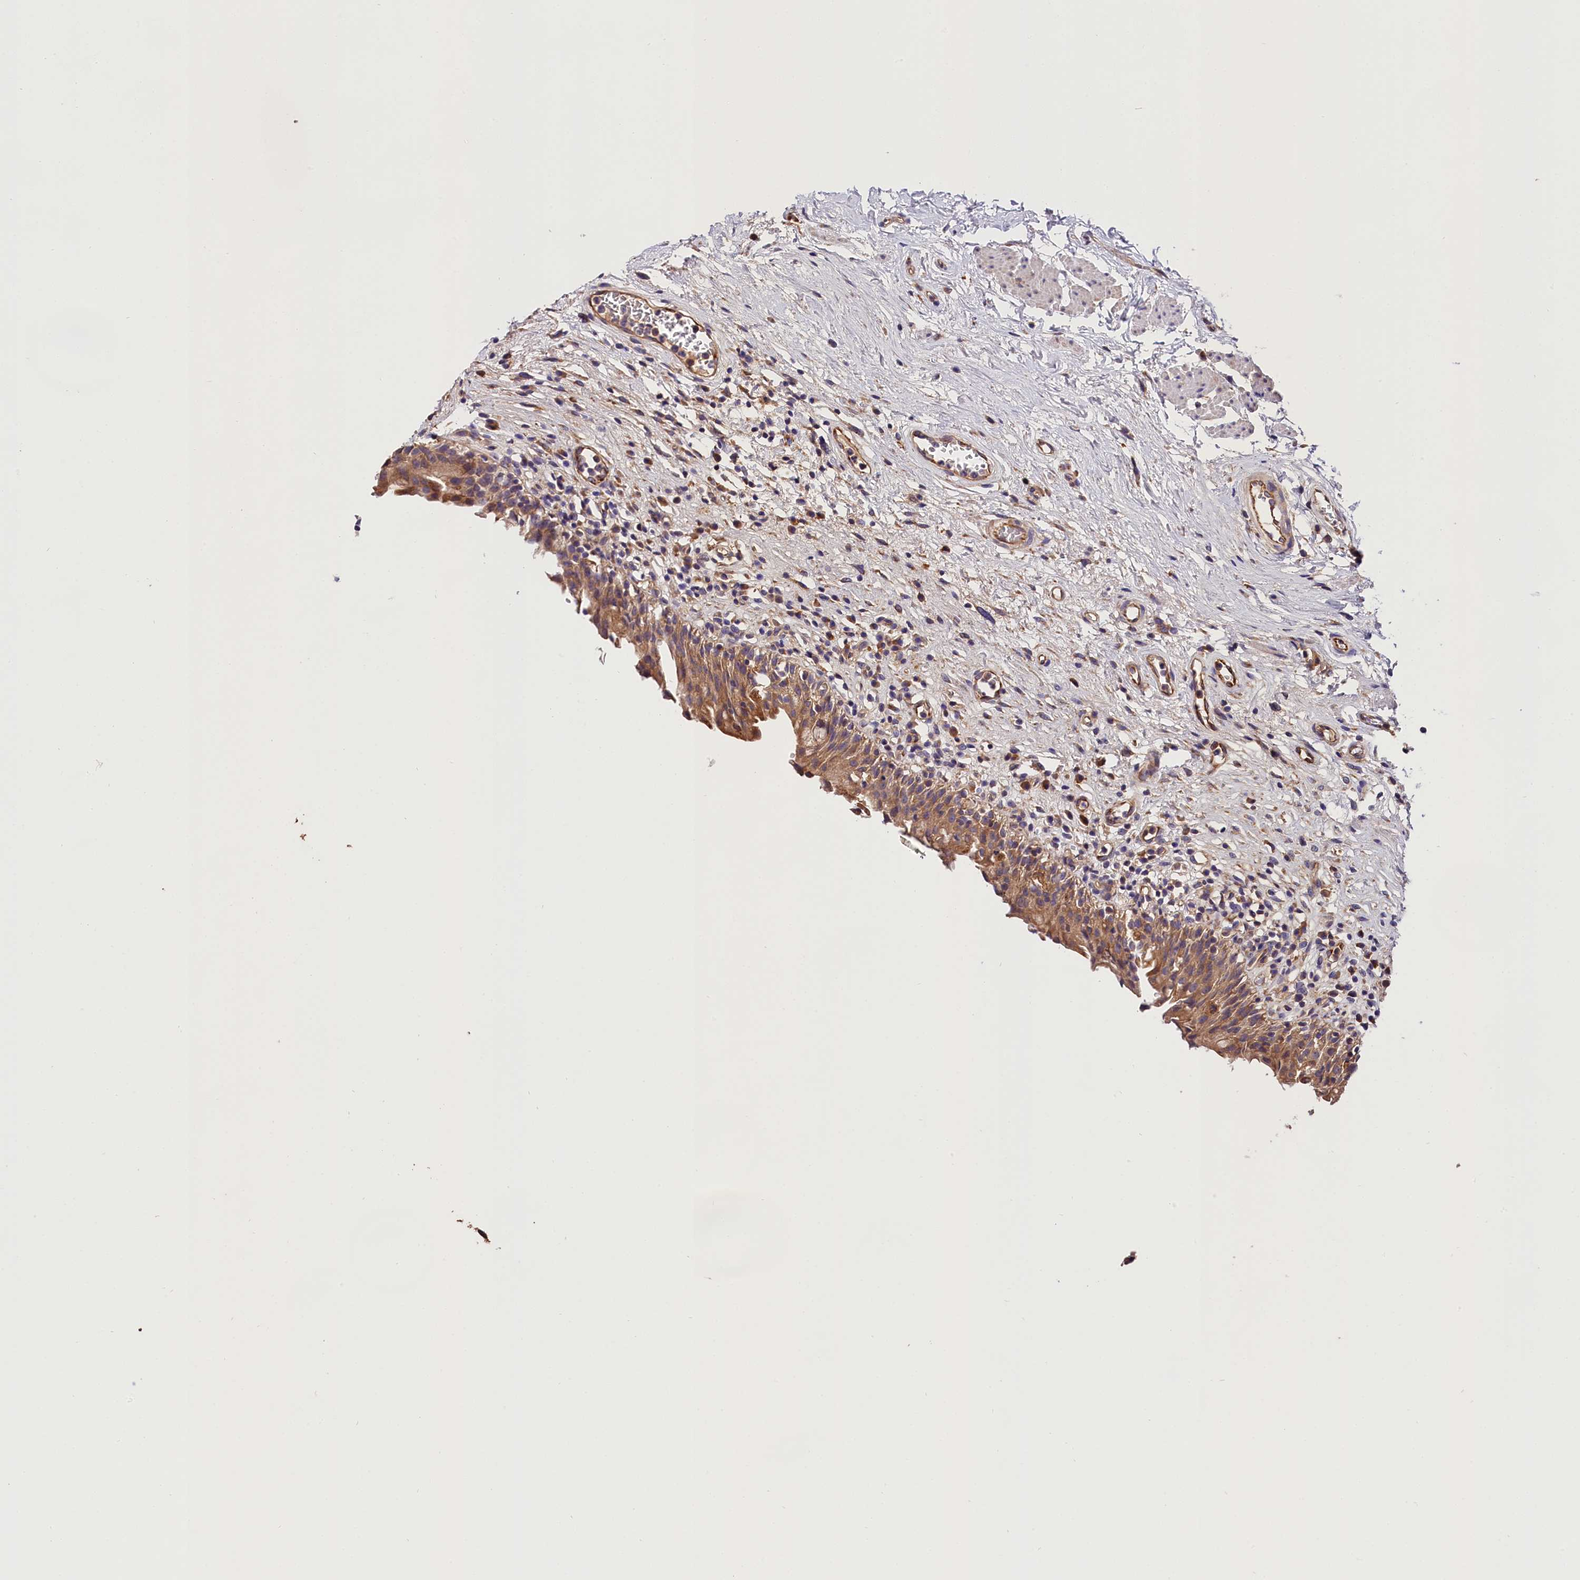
{"staining": {"intensity": "moderate", "quantity": ">75%", "location": "cytoplasmic/membranous"}, "tissue": "urinary bladder", "cell_type": "Urothelial cells", "image_type": "normal", "snomed": [{"axis": "morphology", "description": "Normal tissue, NOS"}, {"axis": "morphology", "description": "Inflammation, NOS"}, {"axis": "topography", "description": "Urinary bladder"}], "caption": "This photomicrograph exhibits immunohistochemistry (IHC) staining of unremarkable urinary bladder, with medium moderate cytoplasmic/membranous staining in approximately >75% of urothelial cells.", "gene": "SPG11", "patient": {"sex": "male", "age": 63}}